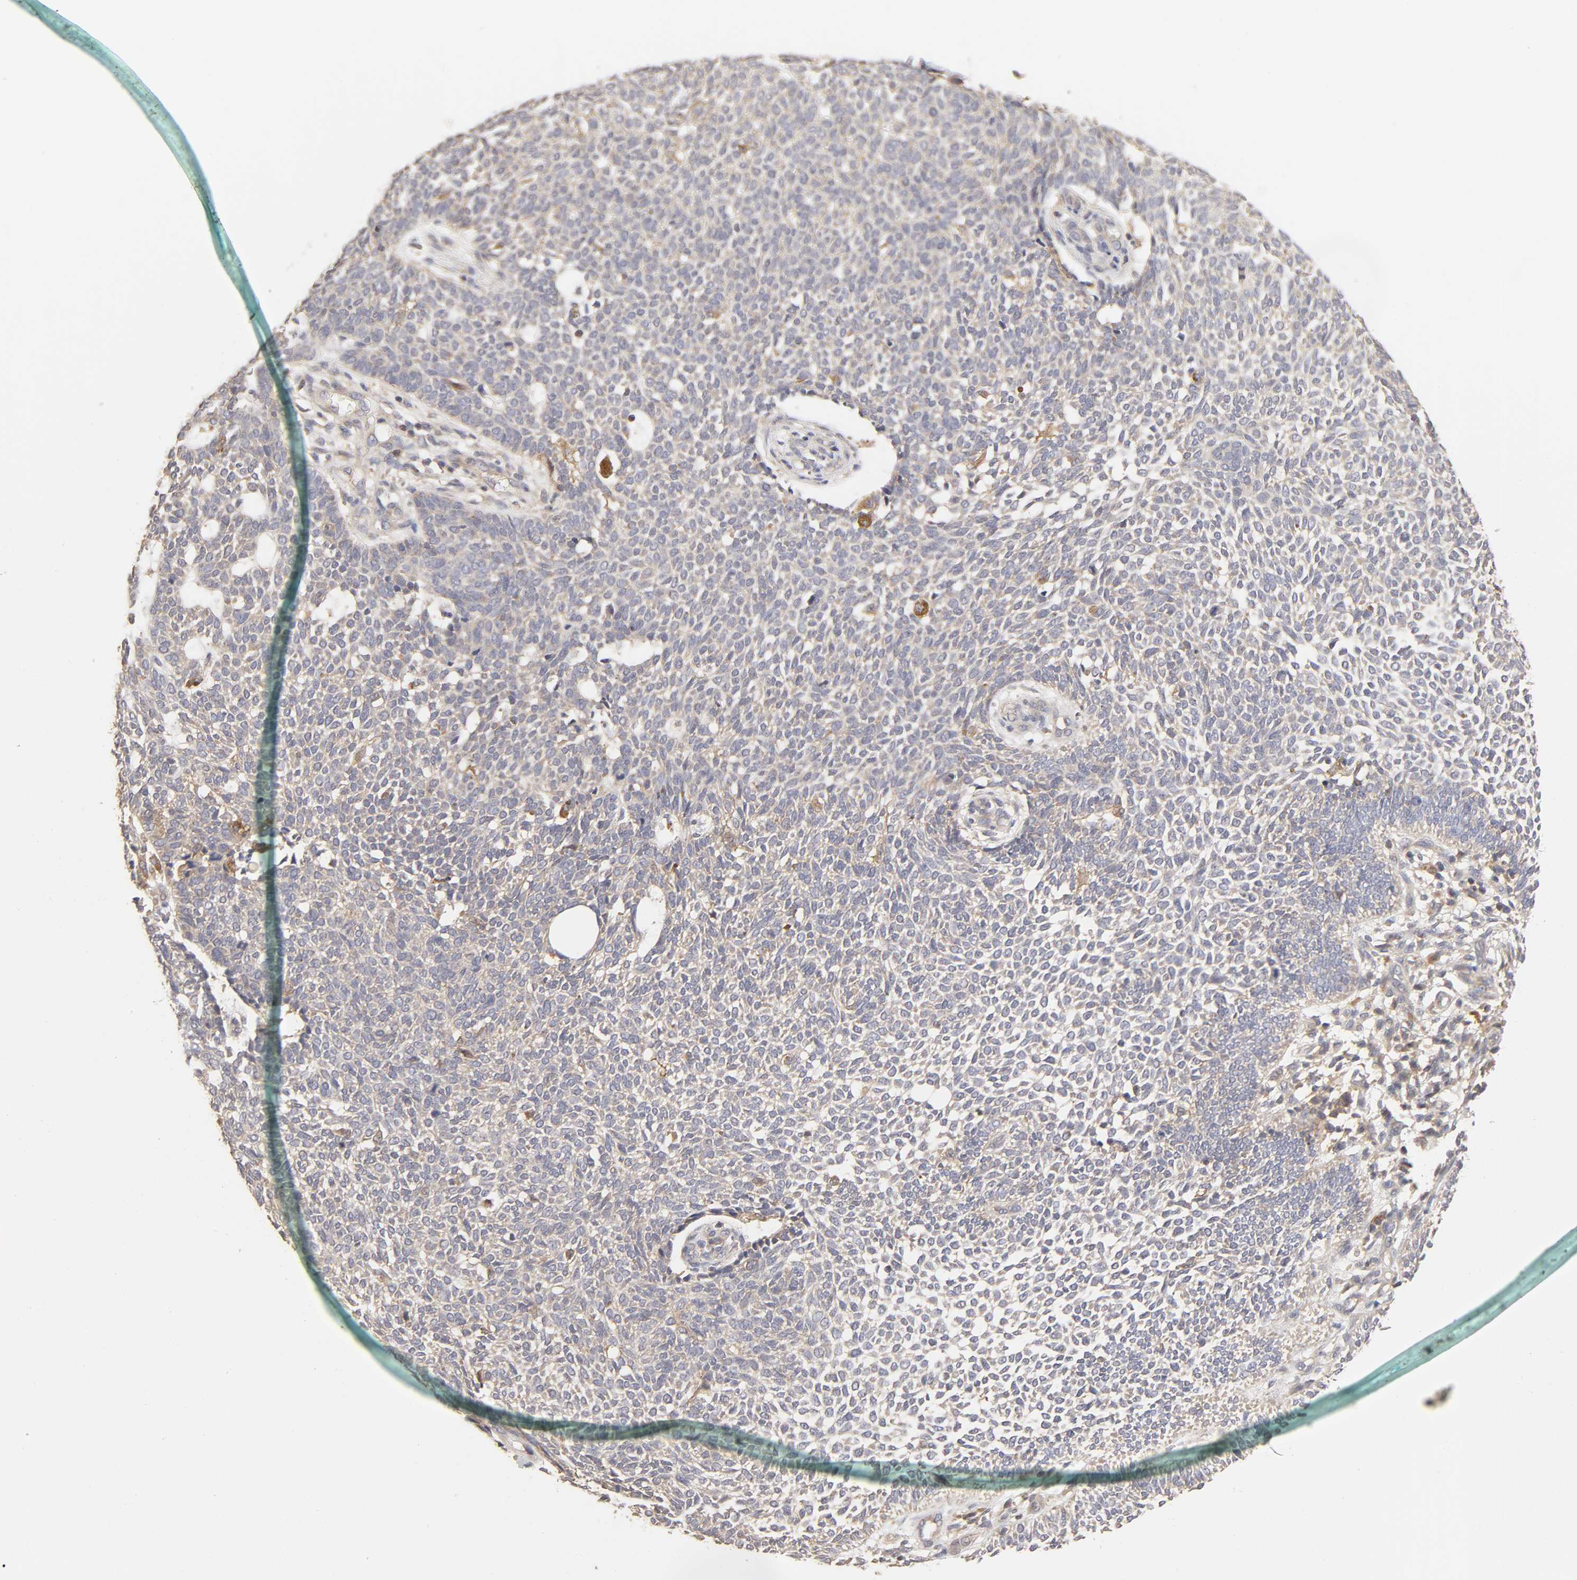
{"staining": {"intensity": "negative", "quantity": "none", "location": "none"}, "tissue": "skin cancer", "cell_type": "Tumor cells", "image_type": "cancer", "snomed": [{"axis": "morphology", "description": "Normal tissue, NOS"}, {"axis": "morphology", "description": "Basal cell carcinoma"}, {"axis": "topography", "description": "Skin"}], "caption": "IHC histopathology image of neoplastic tissue: human skin cancer (basal cell carcinoma) stained with DAB (3,3'-diaminobenzidine) displays no significant protein positivity in tumor cells.", "gene": "AP1G2", "patient": {"sex": "male", "age": 87}}